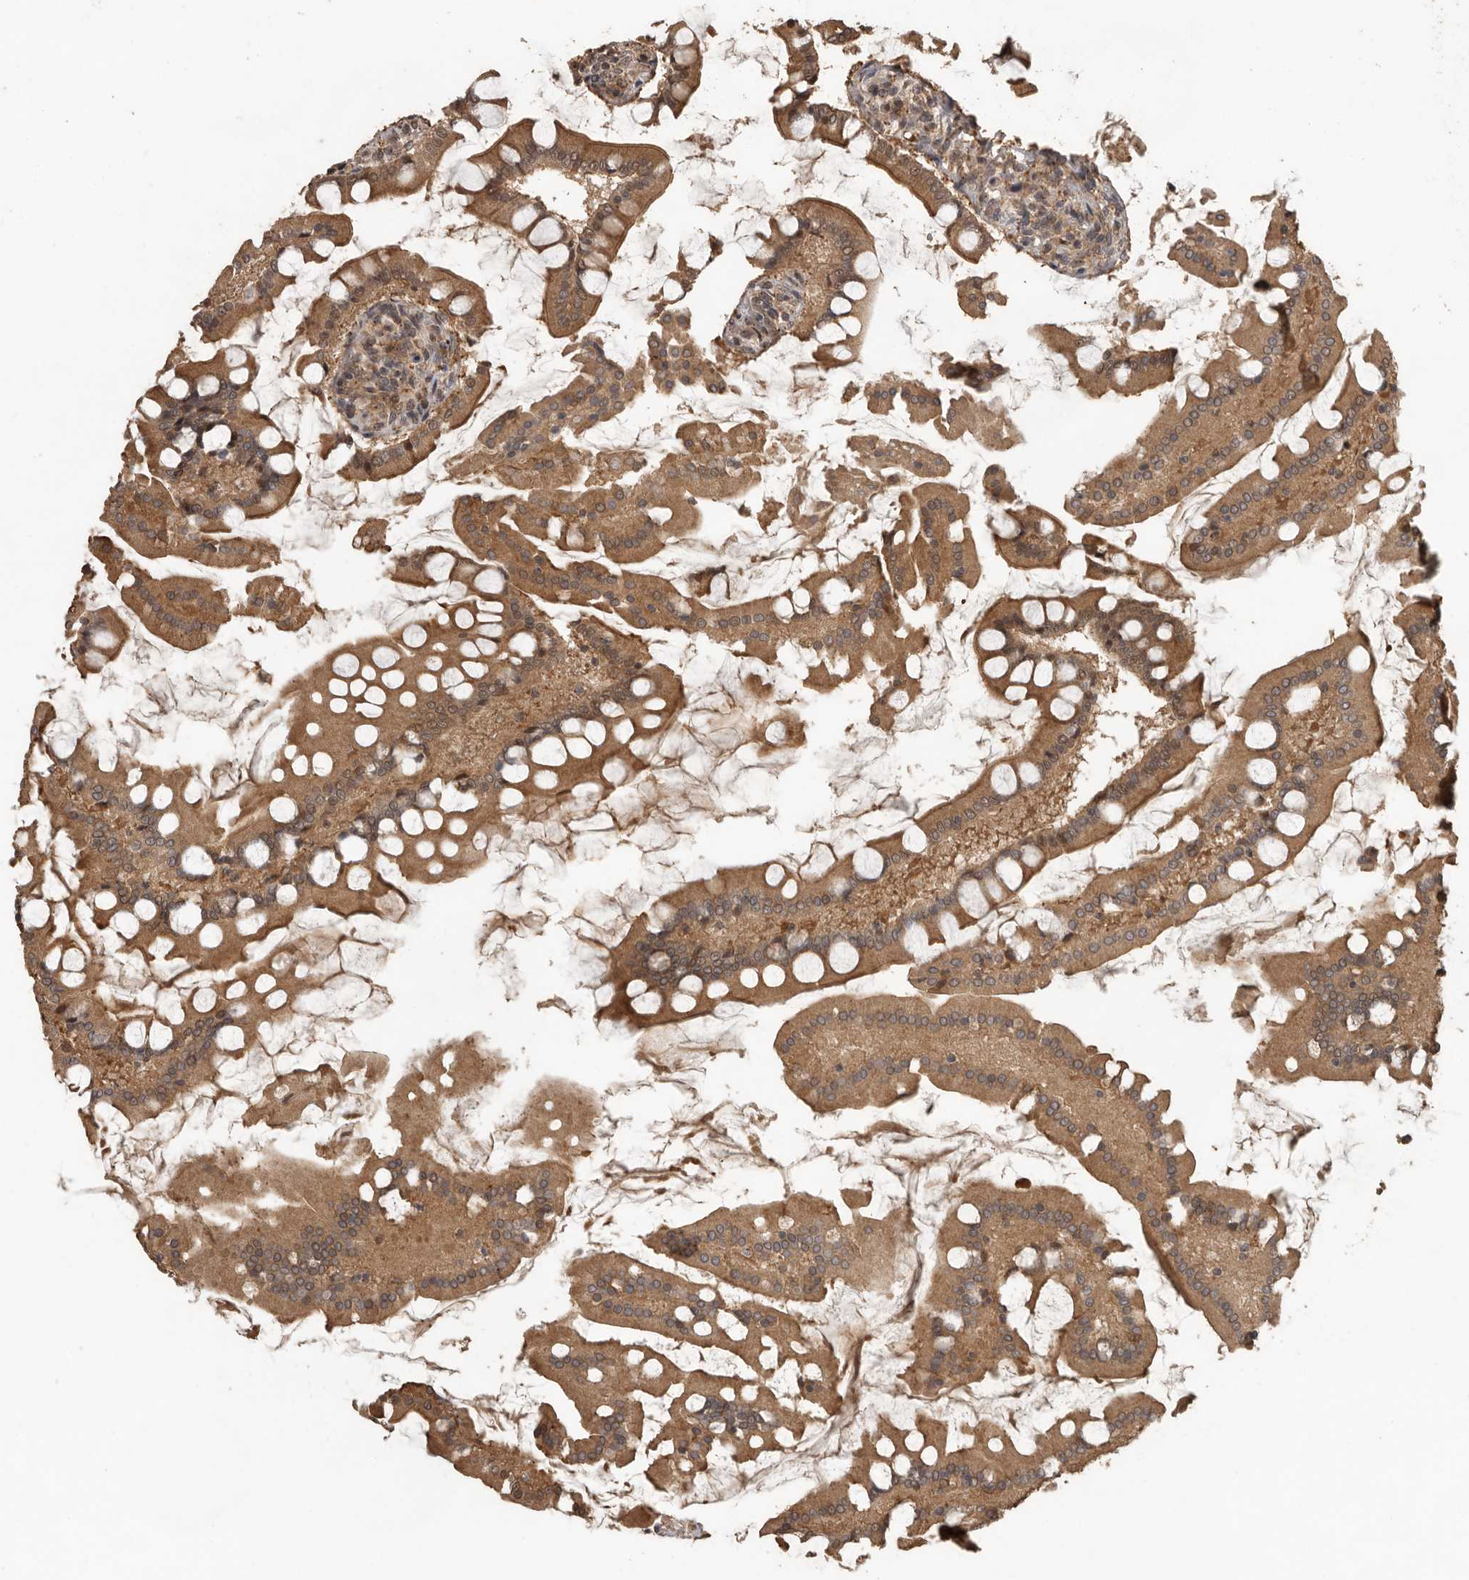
{"staining": {"intensity": "moderate", "quantity": ">75%", "location": "cytoplasmic/membranous"}, "tissue": "small intestine", "cell_type": "Glandular cells", "image_type": "normal", "snomed": [{"axis": "morphology", "description": "Normal tissue, NOS"}, {"axis": "topography", "description": "Small intestine"}], "caption": "Benign small intestine demonstrates moderate cytoplasmic/membranous staining in approximately >75% of glandular cells (DAB (3,3'-diaminobenzidine) IHC, brown staining for protein, blue staining for nuclei)..", "gene": "CEP350", "patient": {"sex": "male", "age": 41}}